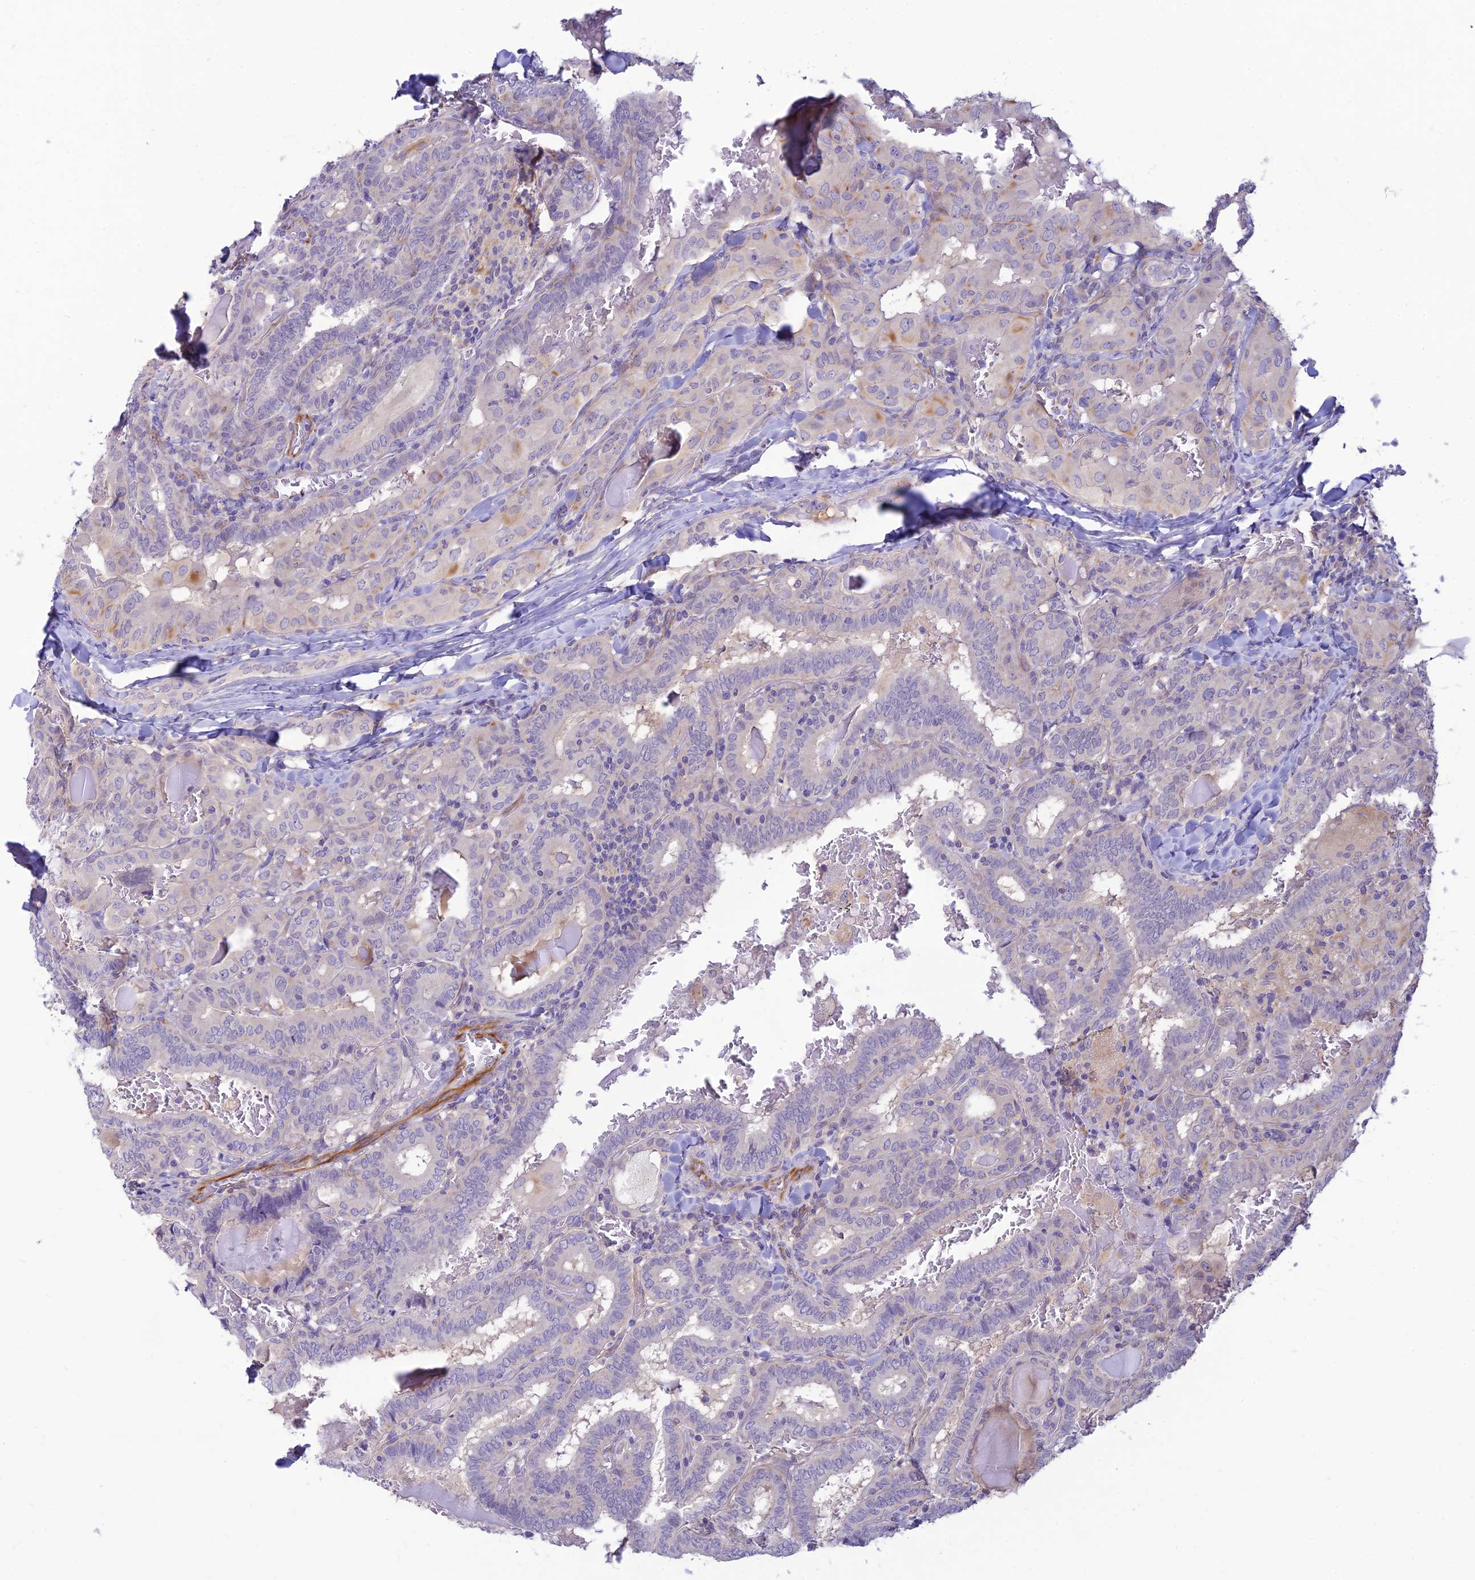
{"staining": {"intensity": "negative", "quantity": "none", "location": "none"}, "tissue": "thyroid cancer", "cell_type": "Tumor cells", "image_type": "cancer", "snomed": [{"axis": "morphology", "description": "Papillary adenocarcinoma, NOS"}, {"axis": "topography", "description": "Thyroid gland"}], "caption": "DAB immunohistochemical staining of papillary adenocarcinoma (thyroid) shows no significant positivity in tumor cells.", "gene": "ST8SIA5", "patient": {"sex": "female", "age": 72}}